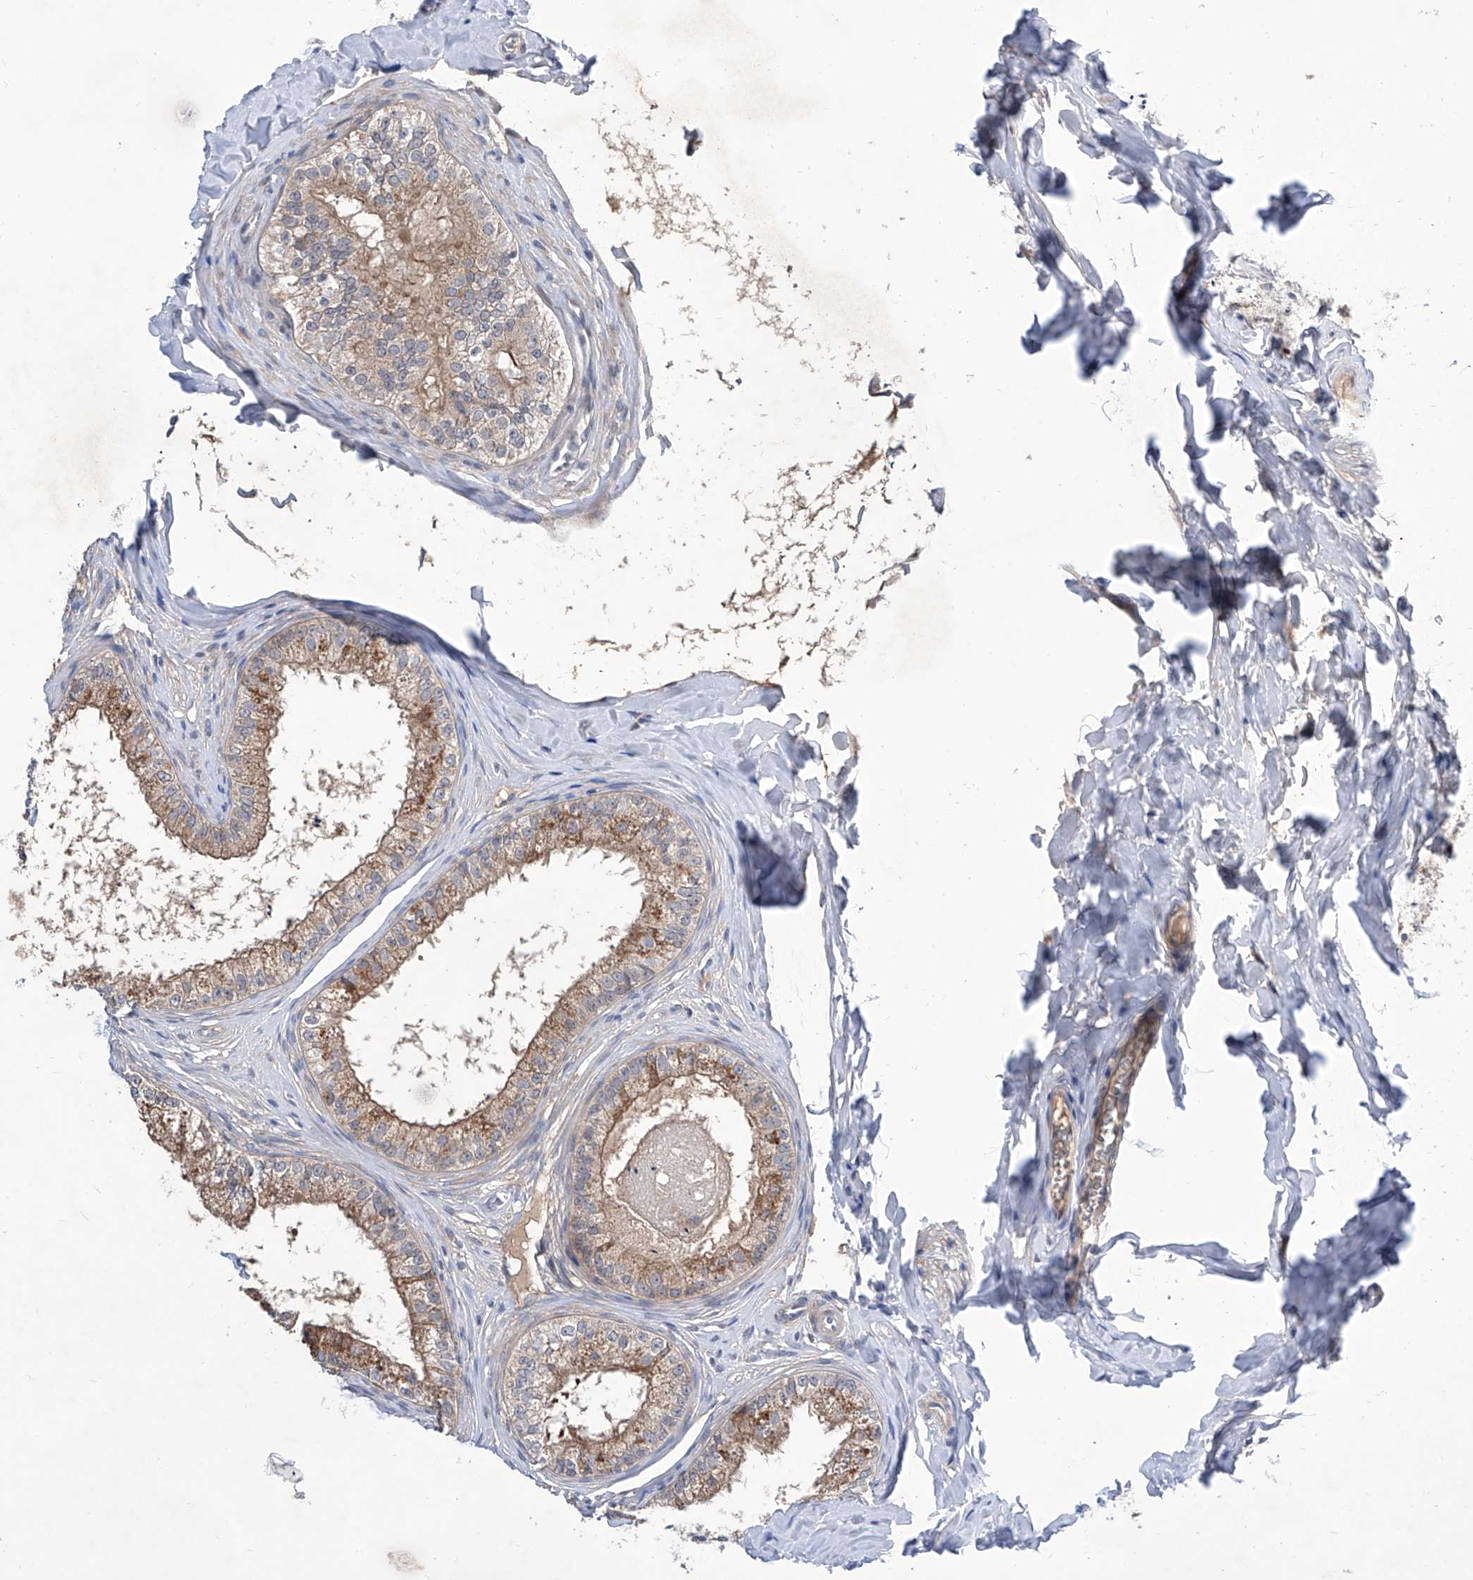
{"staining": {"intensity": "moderate", "quantity": "<25%", "location": "cytoplasmic/membranous"}, "tissue": "epididymis", "cell_type": "Glandular cells", "image_type": "normal", "snomed": [{"axis": "morphology", "description": "Normal tissue, NOS"}, {"axis": "topography", "description": "Epididymis"}], "caption": "Protein expression analysis of unremarkable epididymis demonstrates moderate cytoplasmic/membranous positivity in about <25% of glandular cells.", "gene": "SRBD1", "patient": {"sex": "male", "age": 29}}